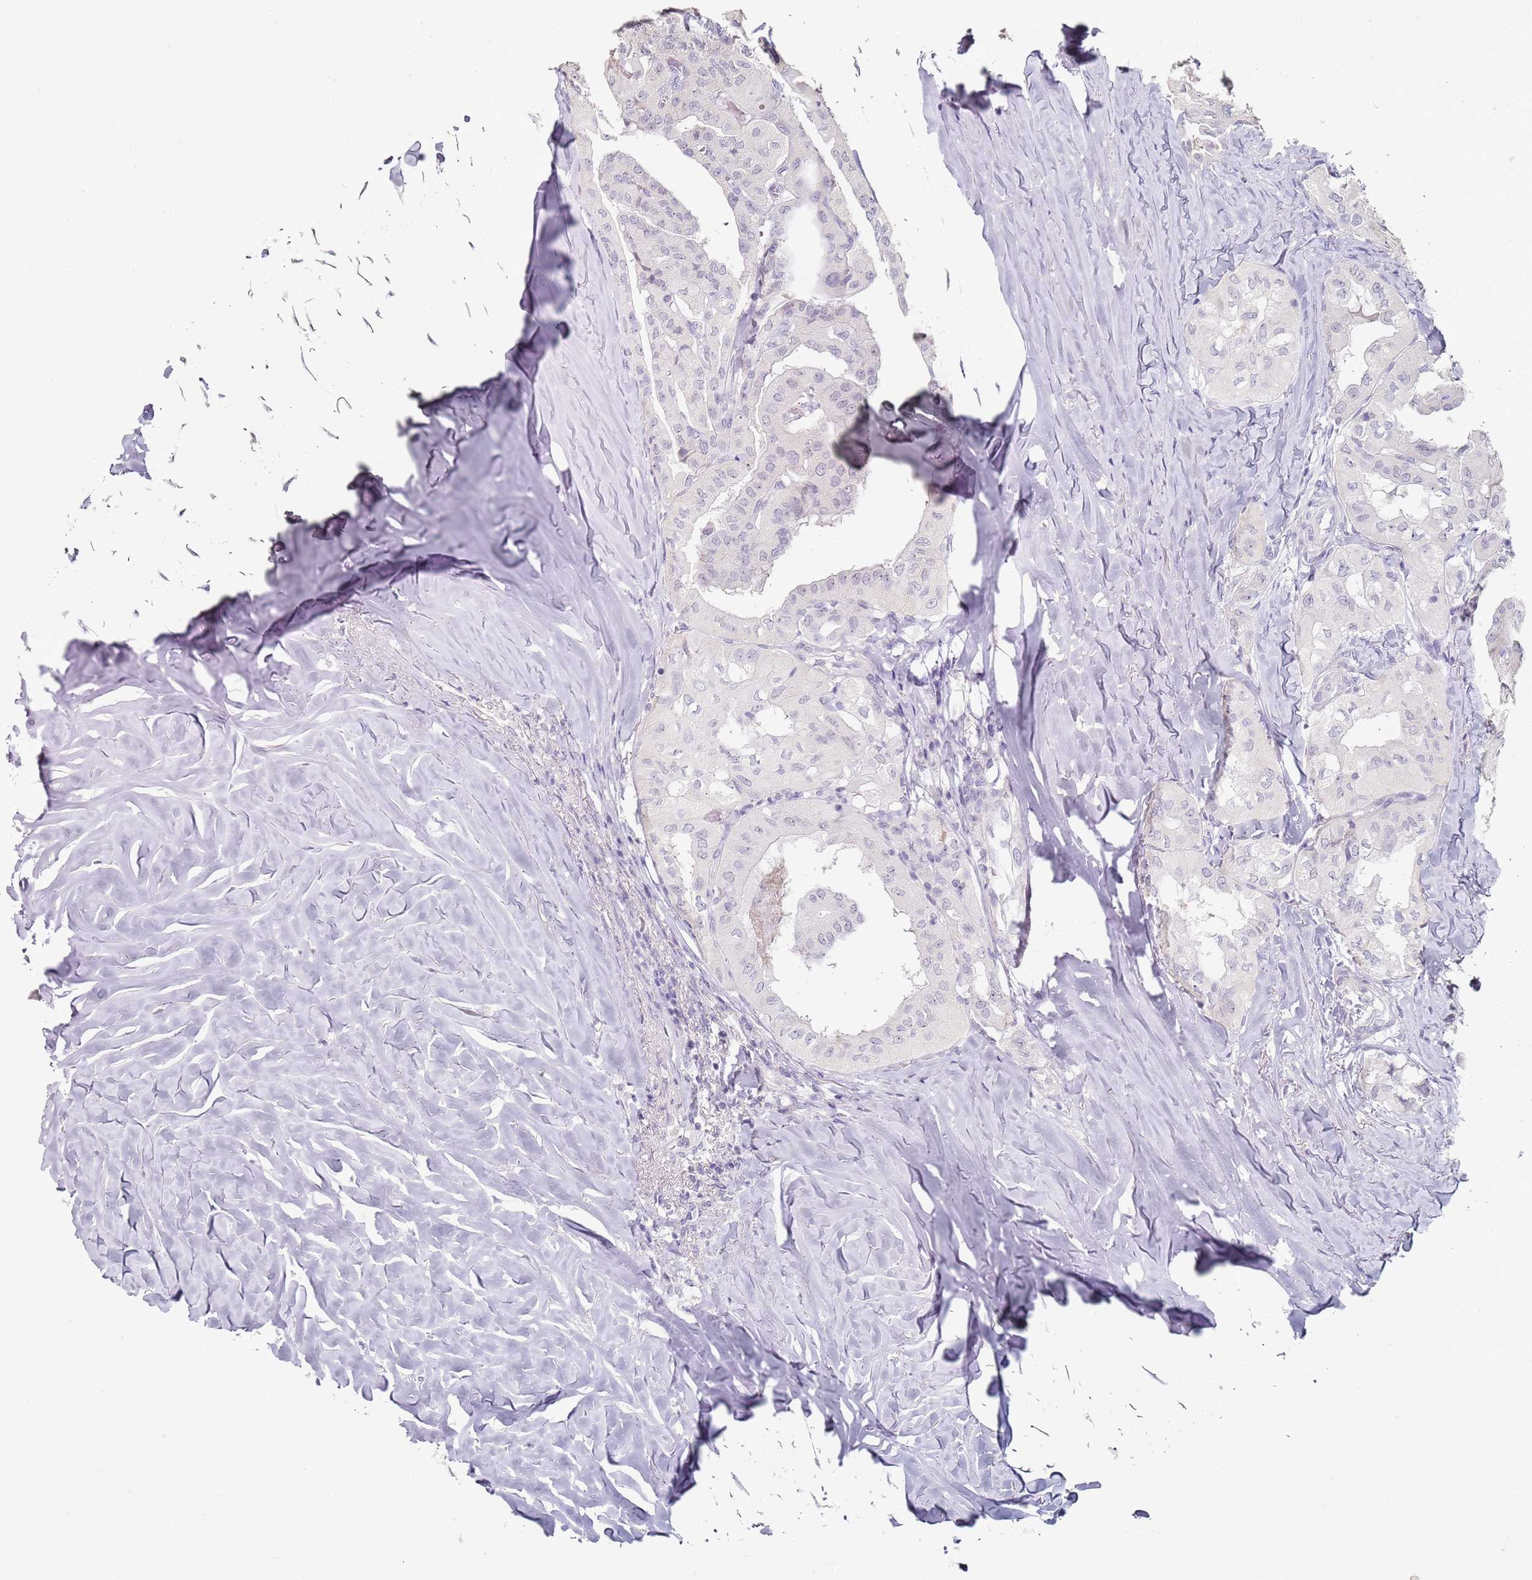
{"staining": {"intensity": "negative", "quantity": "none", "location": "none"}, "tissue": "thyroid cancer", "cell_type": "Tumor cells", "image_type": "cancer", "snomed": [{"axis": "morphology", "description": "Papillary adenocarcinoma, NOS"}, {"axis": "topography", "description": "Thyroid gland"}], "caption": "High magnification brightfield microscopy of thyroid papillary adenocarcinoma stained with DAB (3,3'-diaminobenzidine) (brown) and counterstained with hematoxylin (blue): tumor cells show no significant positivity. (Brightfield microscopy of DAB immunohistochemistry at high magnification).", "gene": "DNAH11", "patient": {"sex": "female", "age": 59}}